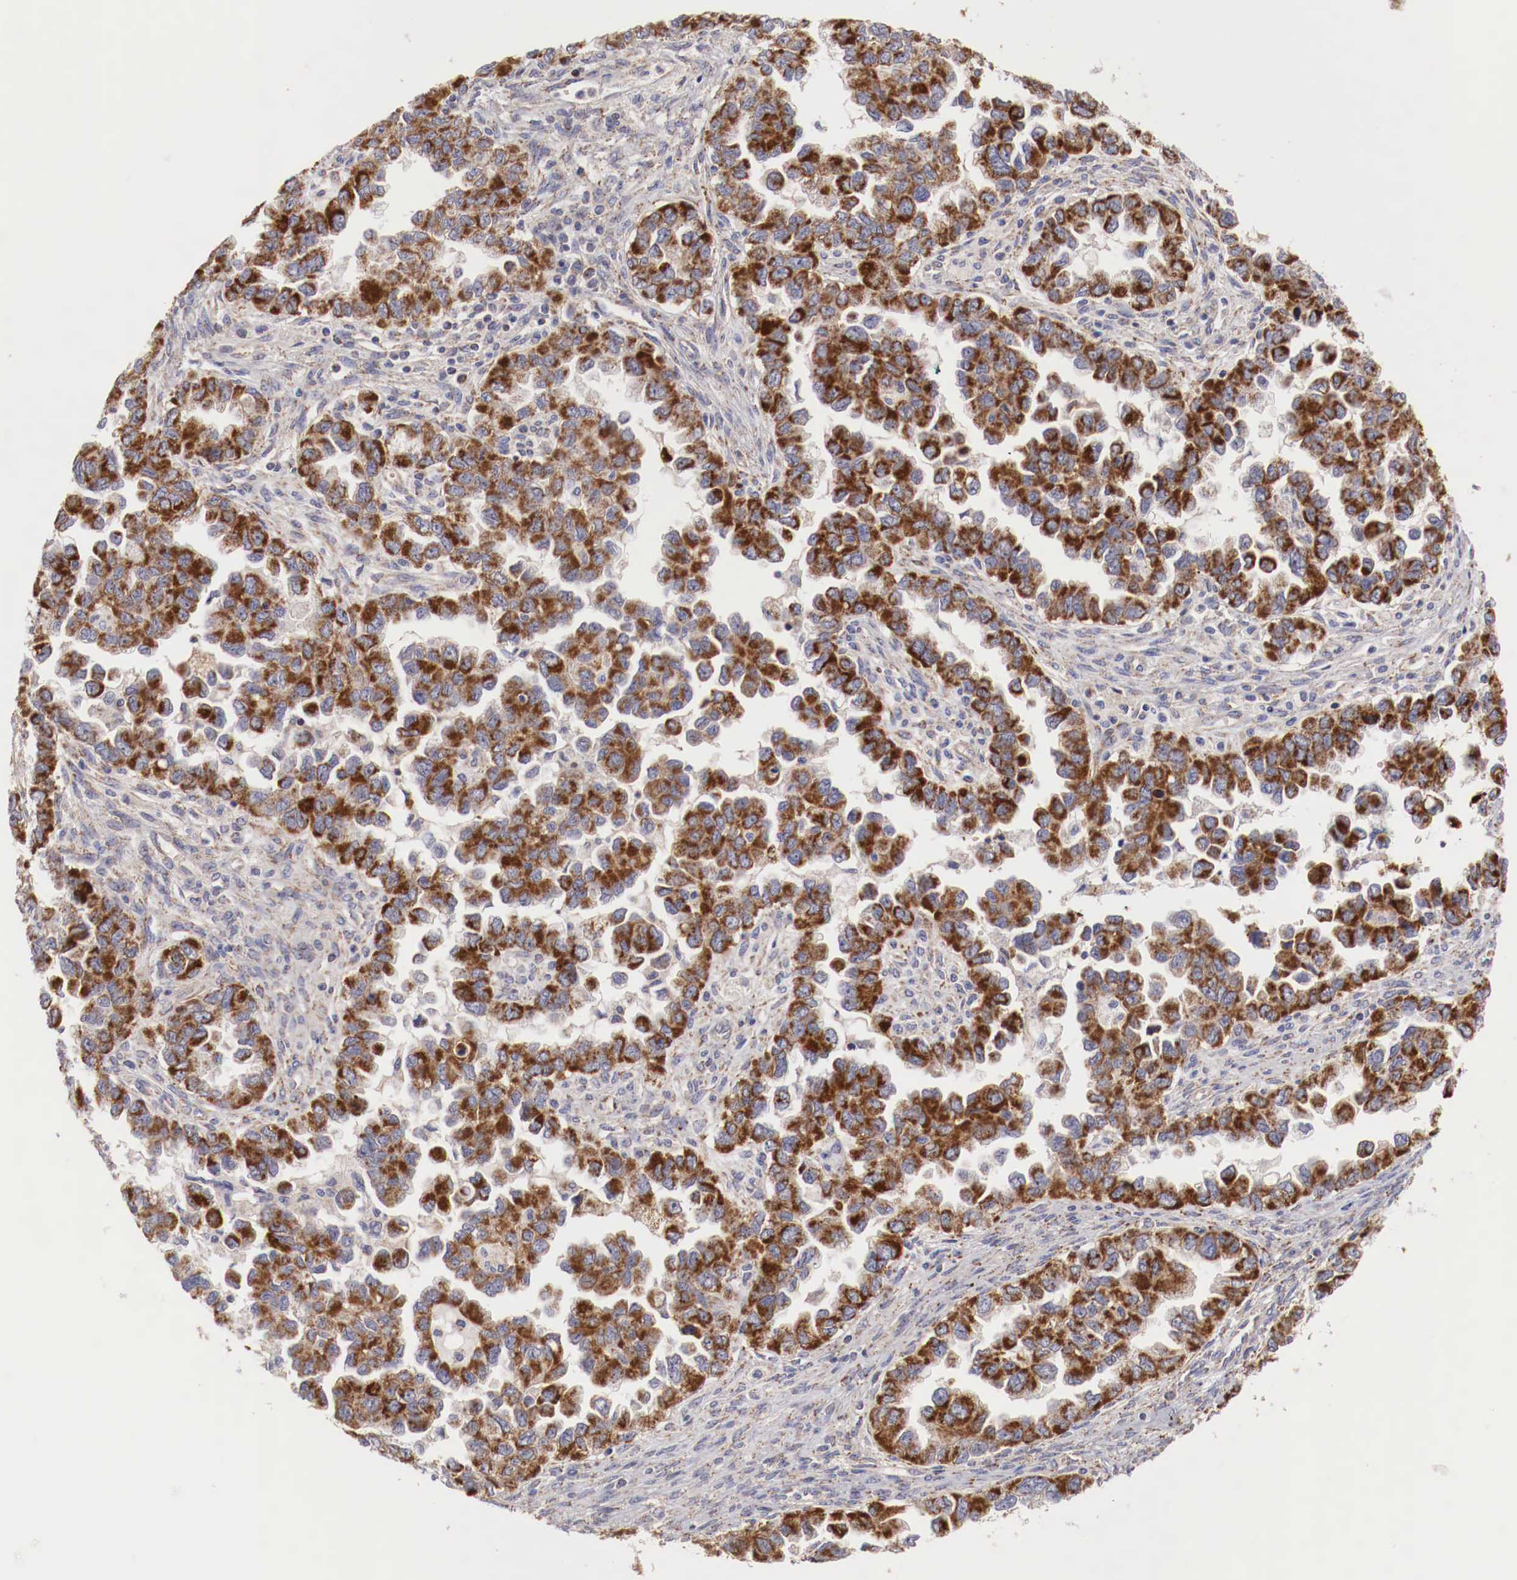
{"staining": {"intensity": "strong", "quantity": ">75%", "location": "cytoplasmic/membranous"}, "tissue": "ovarian cancer", "cell_type": "Tumor cells", "image_type": "cancer", "snomed": [{"axis": "morphology", "description": "Cystadenocarcinoma, serous, NOS"}, {"axis": "topography", "description": "Ovary"}], "caption": "Immunohistochemistry of human ovarian cancer (serous cystadenocarcinoma) displays high levels of strong cytoplasmic/membranous positivity in about >75% of tumor cells. The staining is performed using DAB (3,3'-diaminobenzidine) brown chromogen to label protein expression. The nuclei are counter-stained blue using hematoxylin.", "gene": "XPNPEP3", "patient": {"sex": "female", "age": 84}}